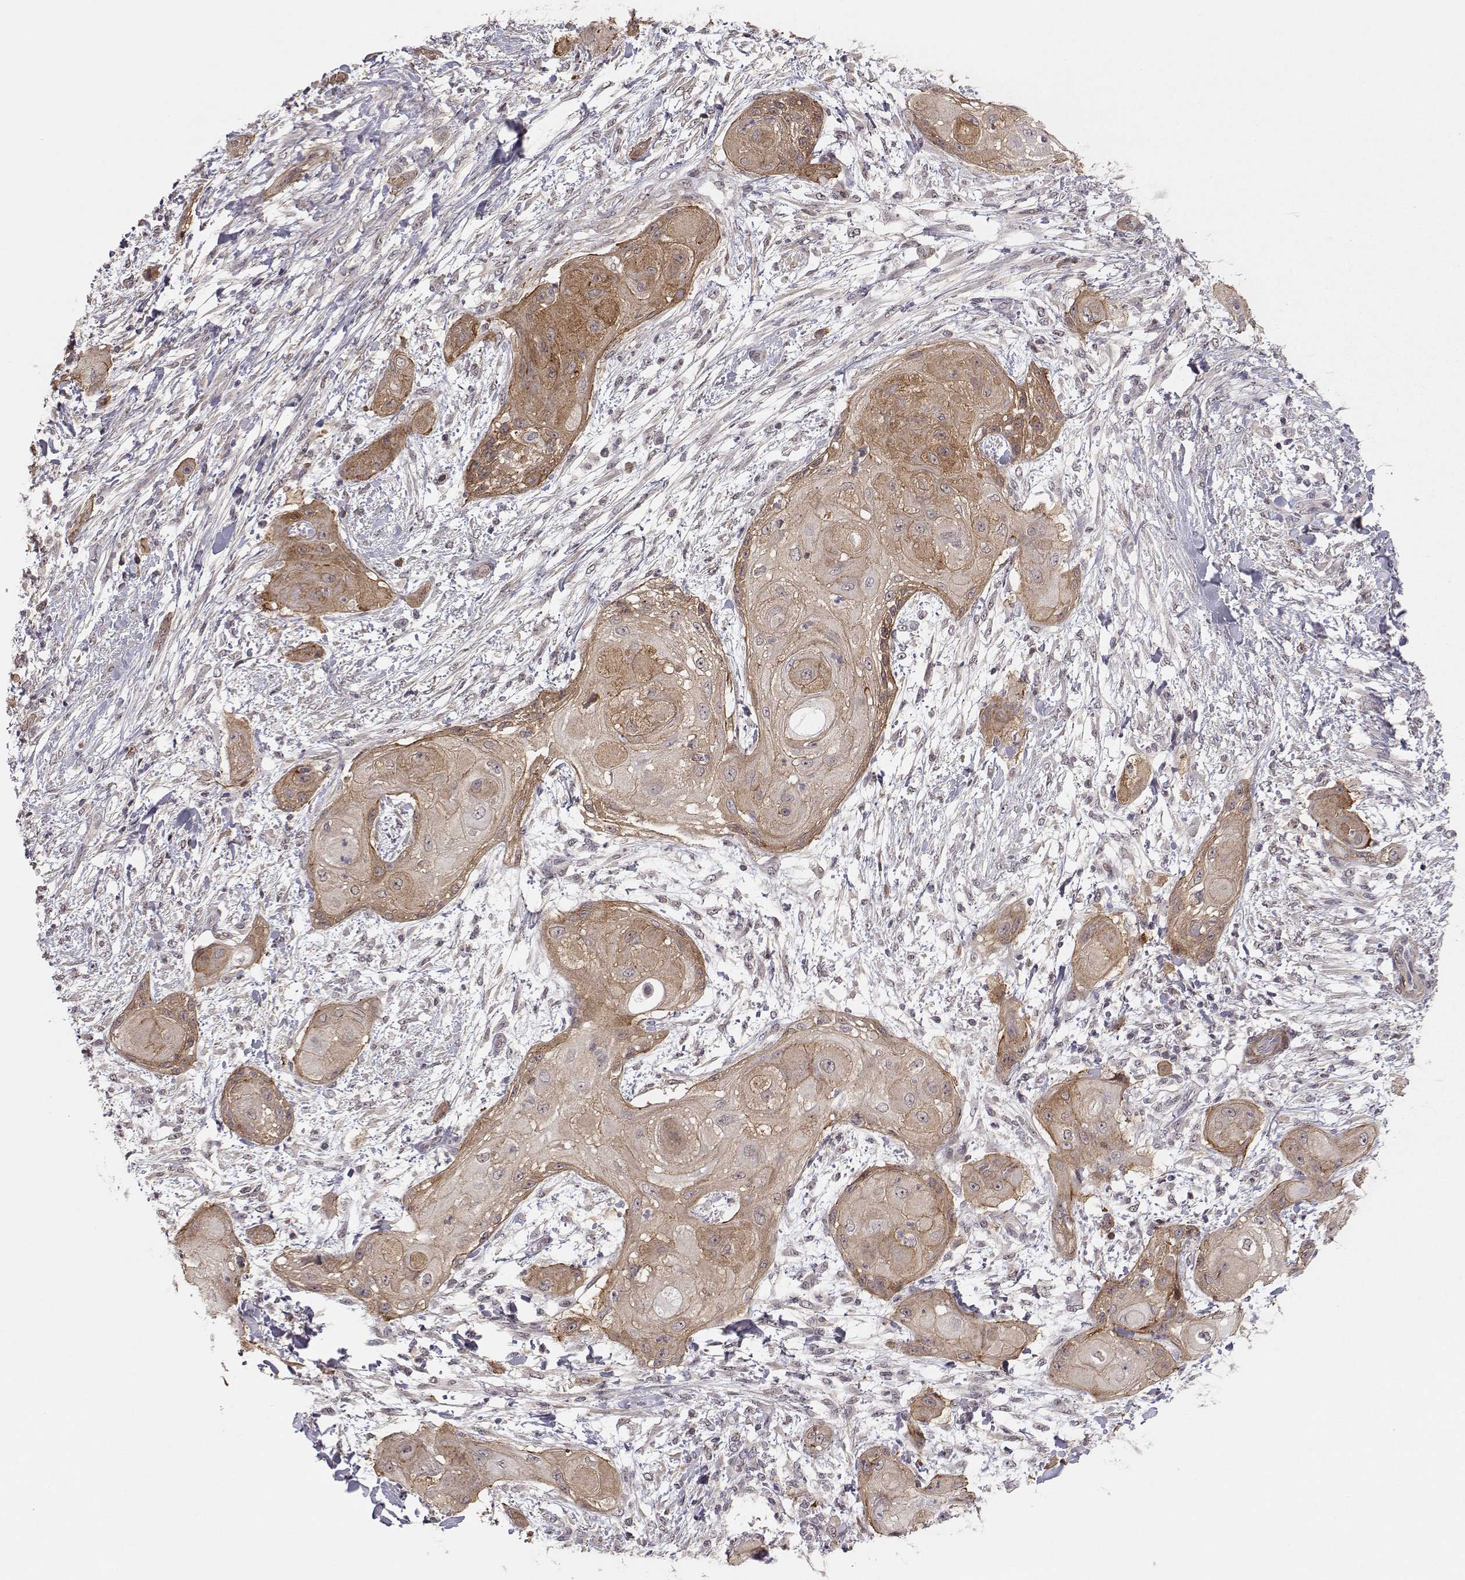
{"staining": {"intensity": "moderate", "quantity": "<25%", "location": "cytoplasmic/membranous"}, "tissue": "skin cancer", "cell_type": "Tumor cells", "image_type": "cancer", "snomed": [{"axis": "morphology", "description": "Squamous cell carcinoma, NOS"}, {"axis": "topography", "description": "Skin"}], "caption": "A high-resolution photomicrograph shows immunohistochemistry (IHC) staining of squamous cell carcinoma (skin), which displays moderate cytoplasmic/membranous staining in approximately <25% of tumor cells.", "gene": "PLEKHG3", "patient": {"sex": "male", "age": 62}}